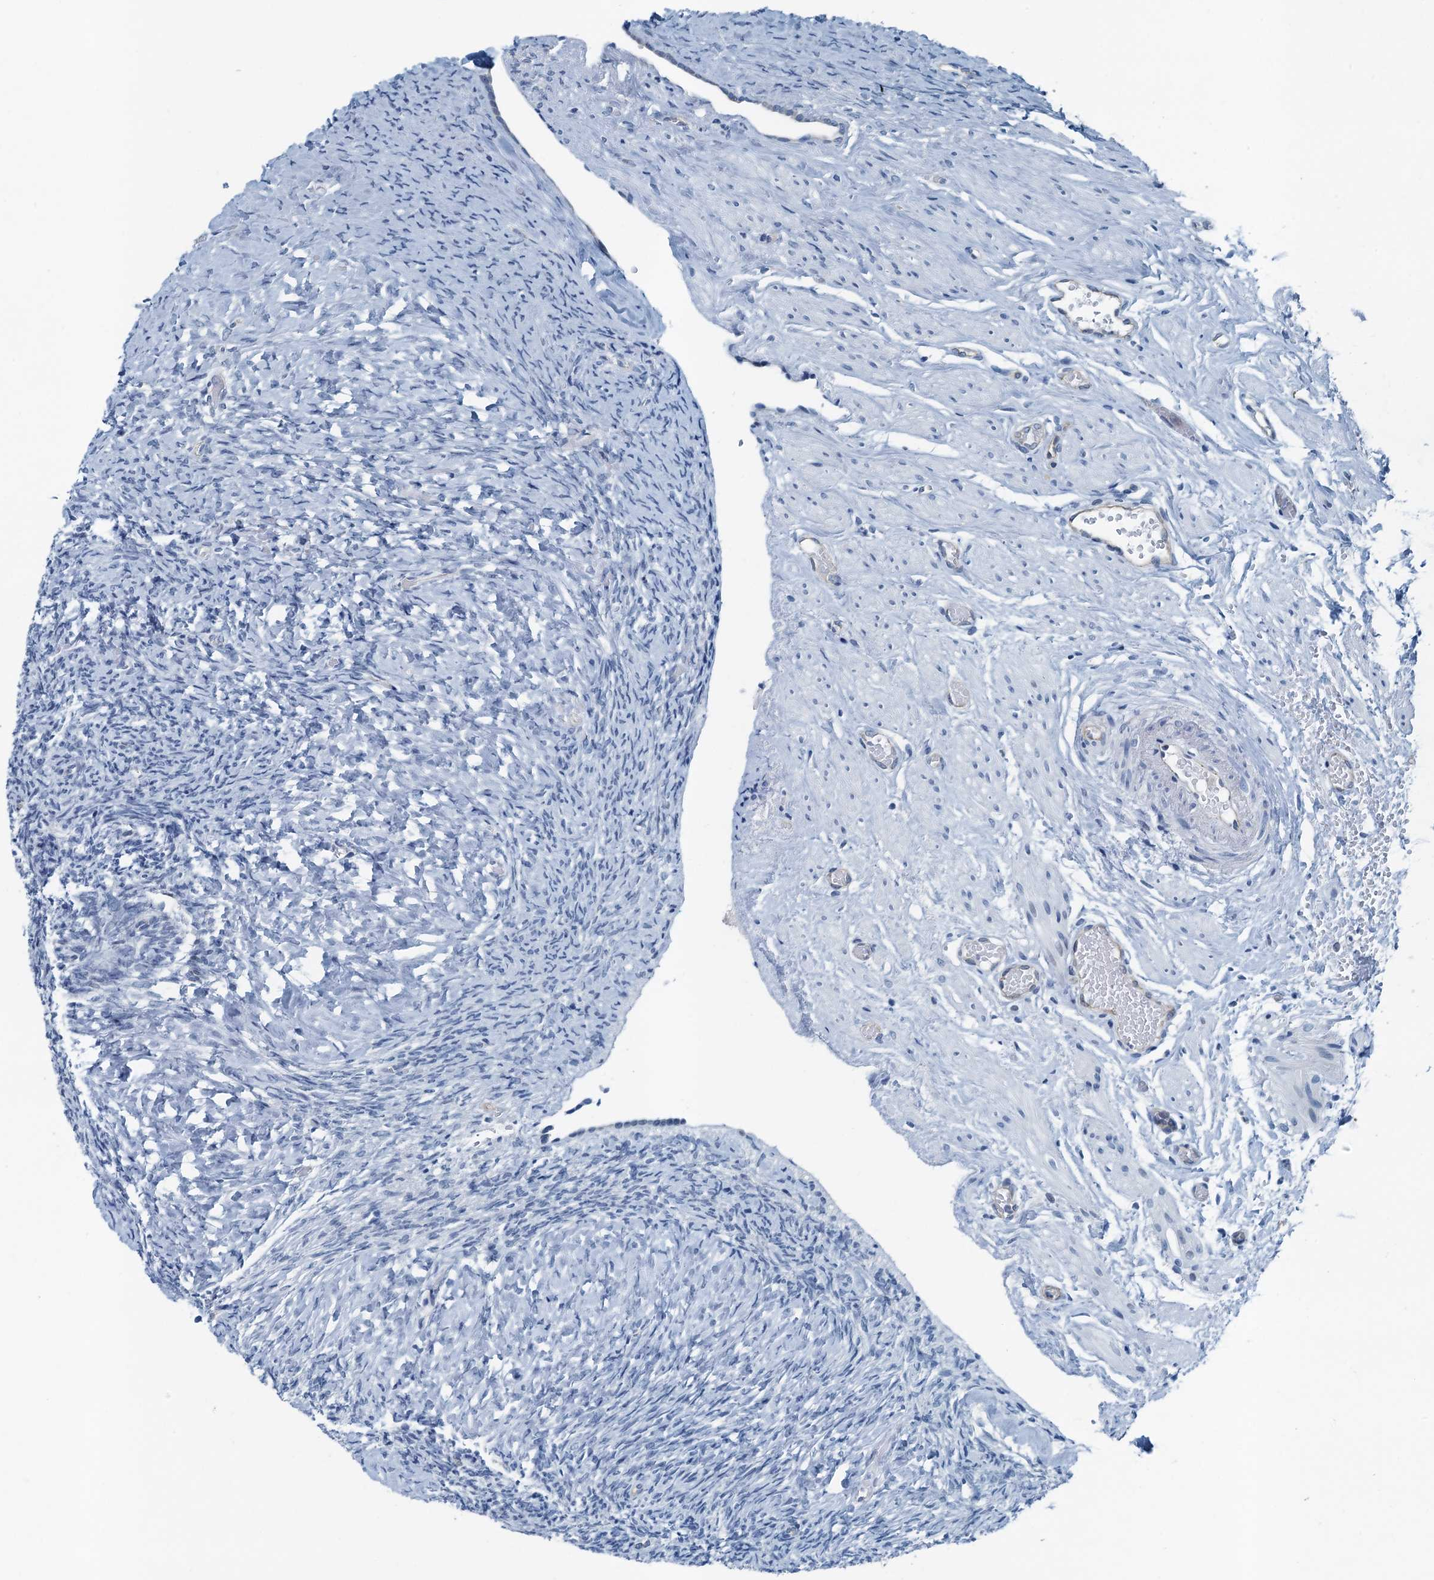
{"staining": {"intensity": "negative", "quantity": "none", "location": "none"}, "tissue": "ovary", "cell_type": "Follicle cells", "image_type": "normal", "snomed": [{"axis": "morphology", "description": "Normal tissue, NOS"}, {"axis": "topography", "description": "Ovary"}], "caption": "Benign ovary was stained to show a protein in brown. There is no significant positivity in follicle cells. The staining was performed using DAB (3,3'-diaminobenzidine) to visualize the protein expression in brown, while the nuclei were stained in blue with hematoxylin (Magnification: 20x).", "gene": "GFOD2", "patient": {"sex": "female", "age": 41}}